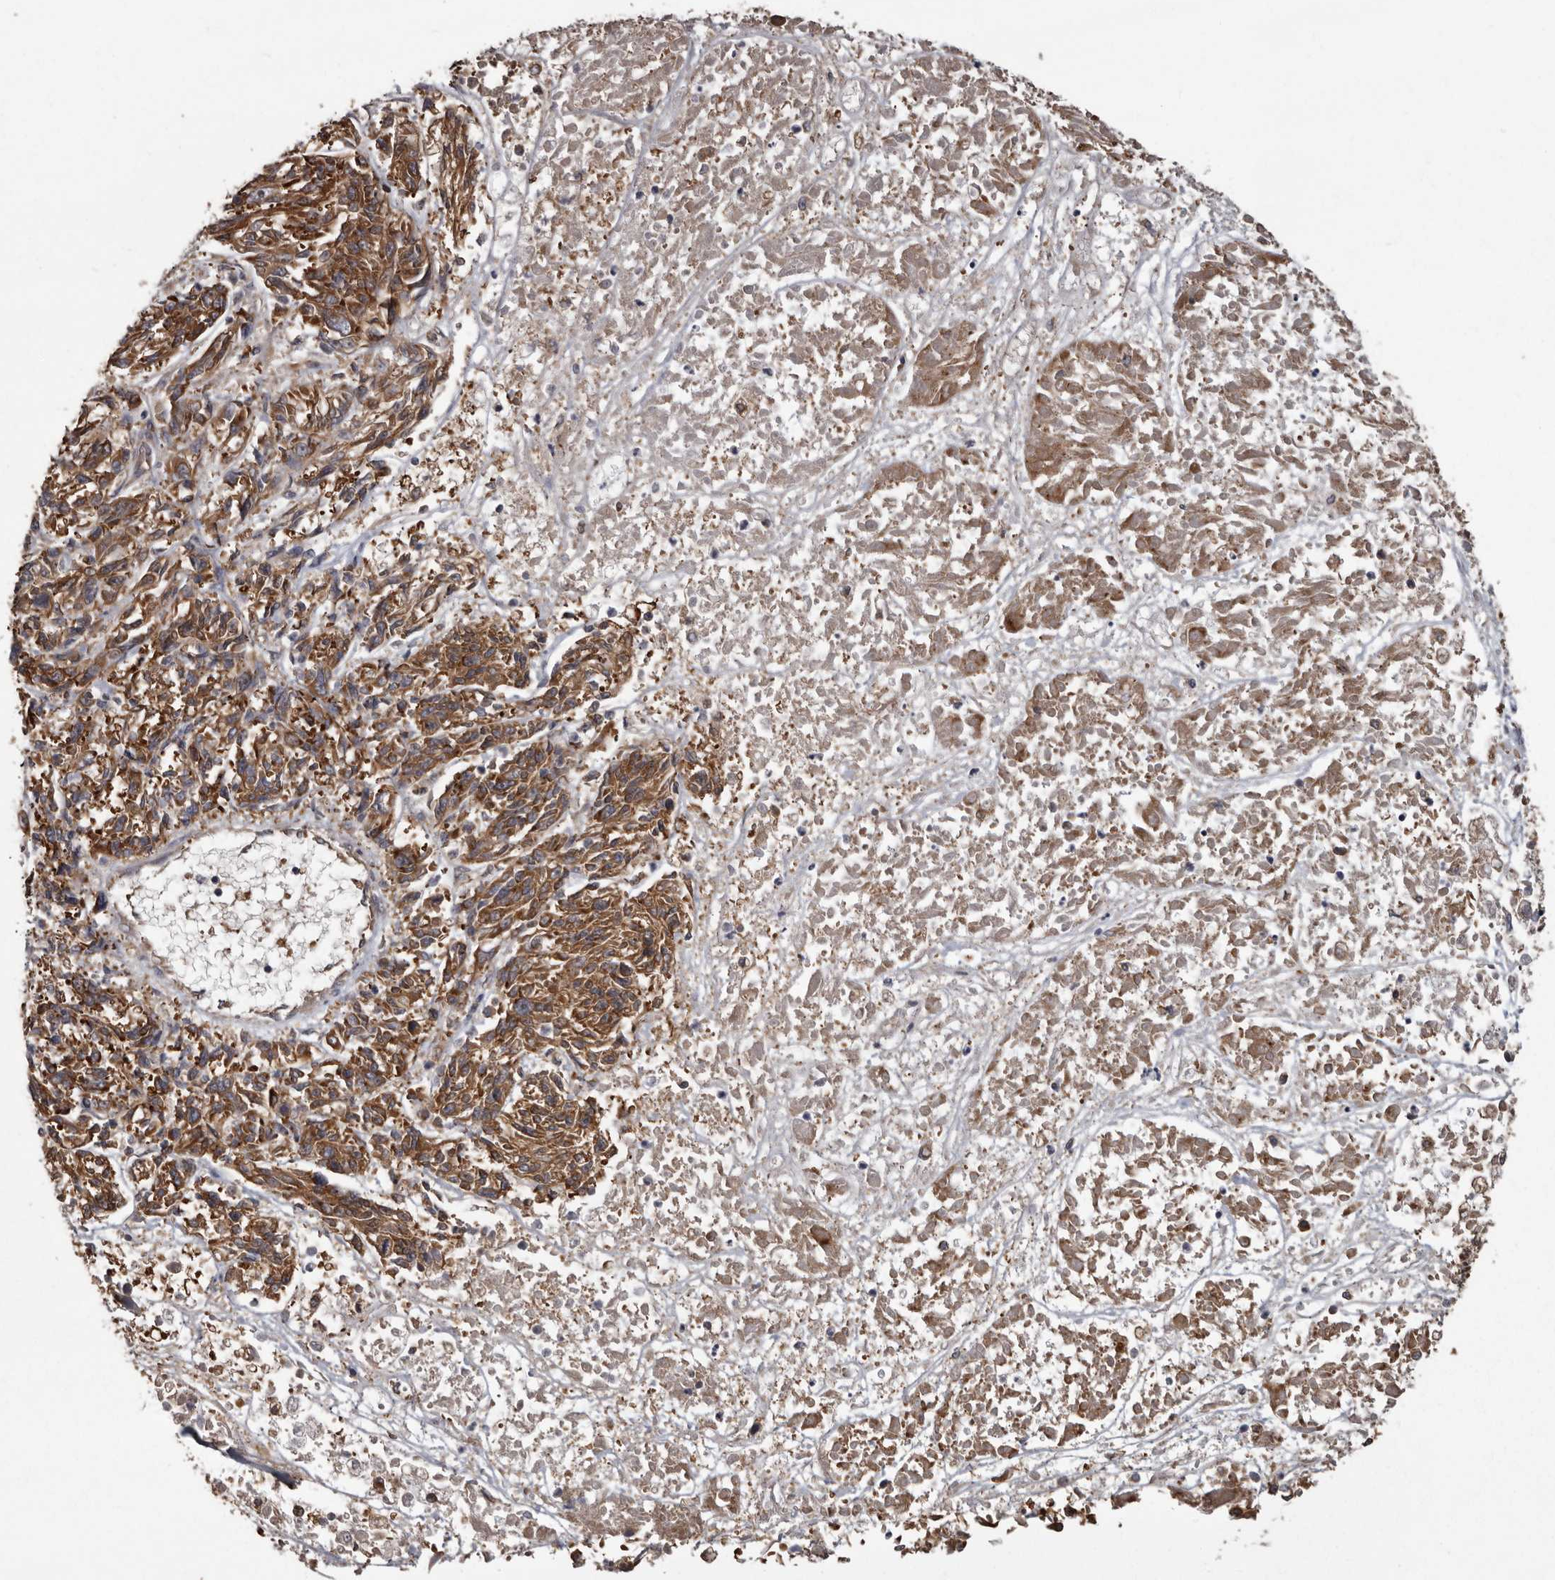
{"staining": {"intensity": "moderate", "quantity": ">75%", "location": "cytoplasmic/membranous"}, "tissue": "melanoma", "cell_type": "Tumor cells", "image_type": "cancer", "snomed": [{"axis": "morphology", "description": "Malignant melanoma, NOS"}, {"axis": "topography", "description": "Skin"}], "caption": "Tumor cells exhibit moderate cytoplasmic/membranous staining in approximately >75% of cells in melanoma. The staining was performed using DAB (3,3'-diaminobenzidine) to visualize the protein expression in brown, while the nuclei were stained in blue with hematoxylin (Magnification: 20x).", "gene": "DARS1", "patient": {"sex": "male", "age": 53}}